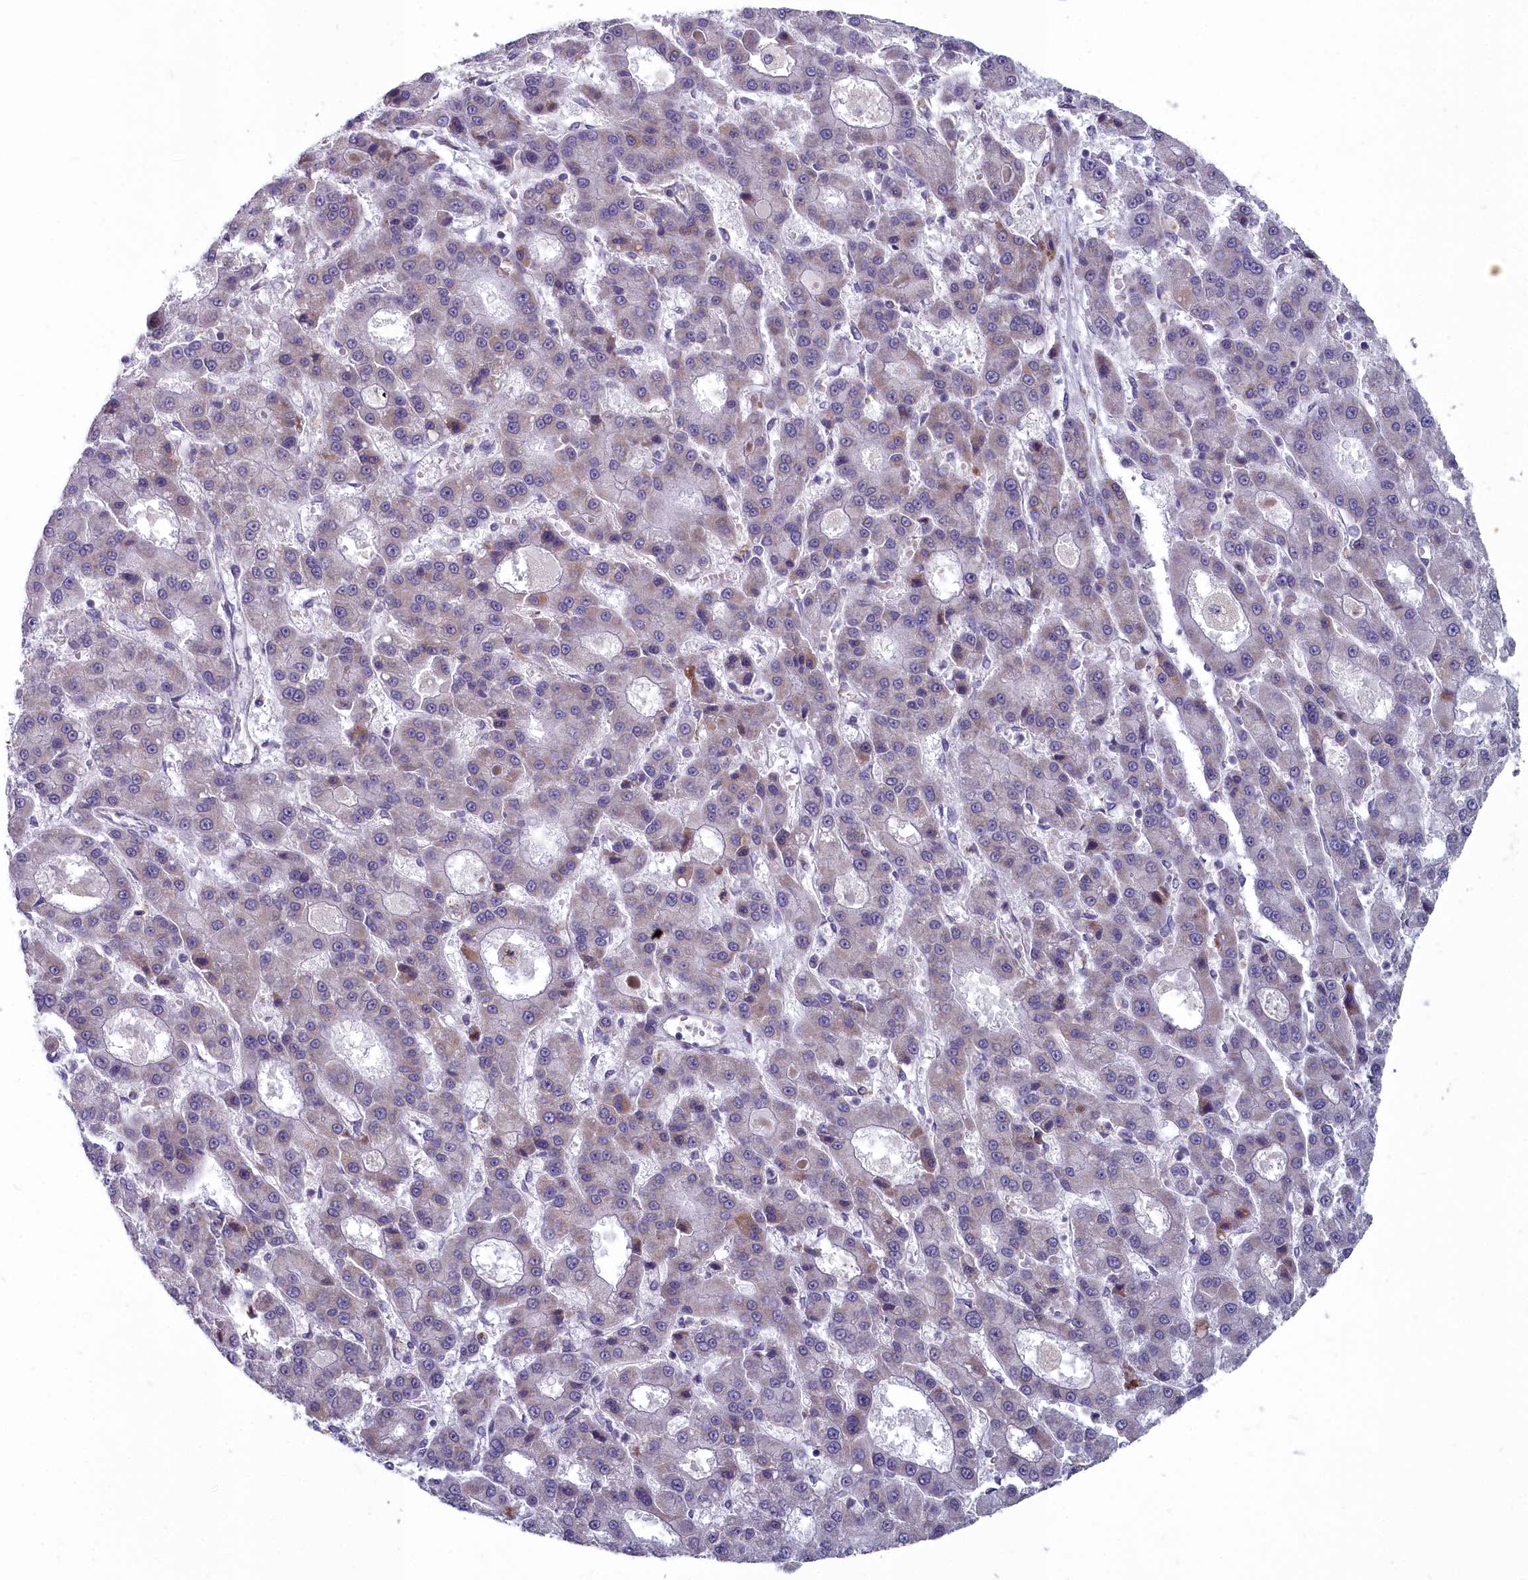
{"staining": {"intensity": "weak", "quantity": "25%-75%", "location": "cytoplasmic/membranous"}, "tissue": "liver cancer", "cell_type": "Tumor cells", "image_type": "cancer", "snomed": [{"axis": "morphology", "description": "Carcinoma, Hepatocellular, NOS"}, {"axis": "topography", "description": "Liver"}], "caption": "The image demonstrates staining of liver cancer (hepatocellular carcinoma), revealing weak cytoplasmic/membranous protein positivity (brown color) within tumor cells.", "gene": "INSYN2A", "patient": {"sex": "male", "age": 70}}